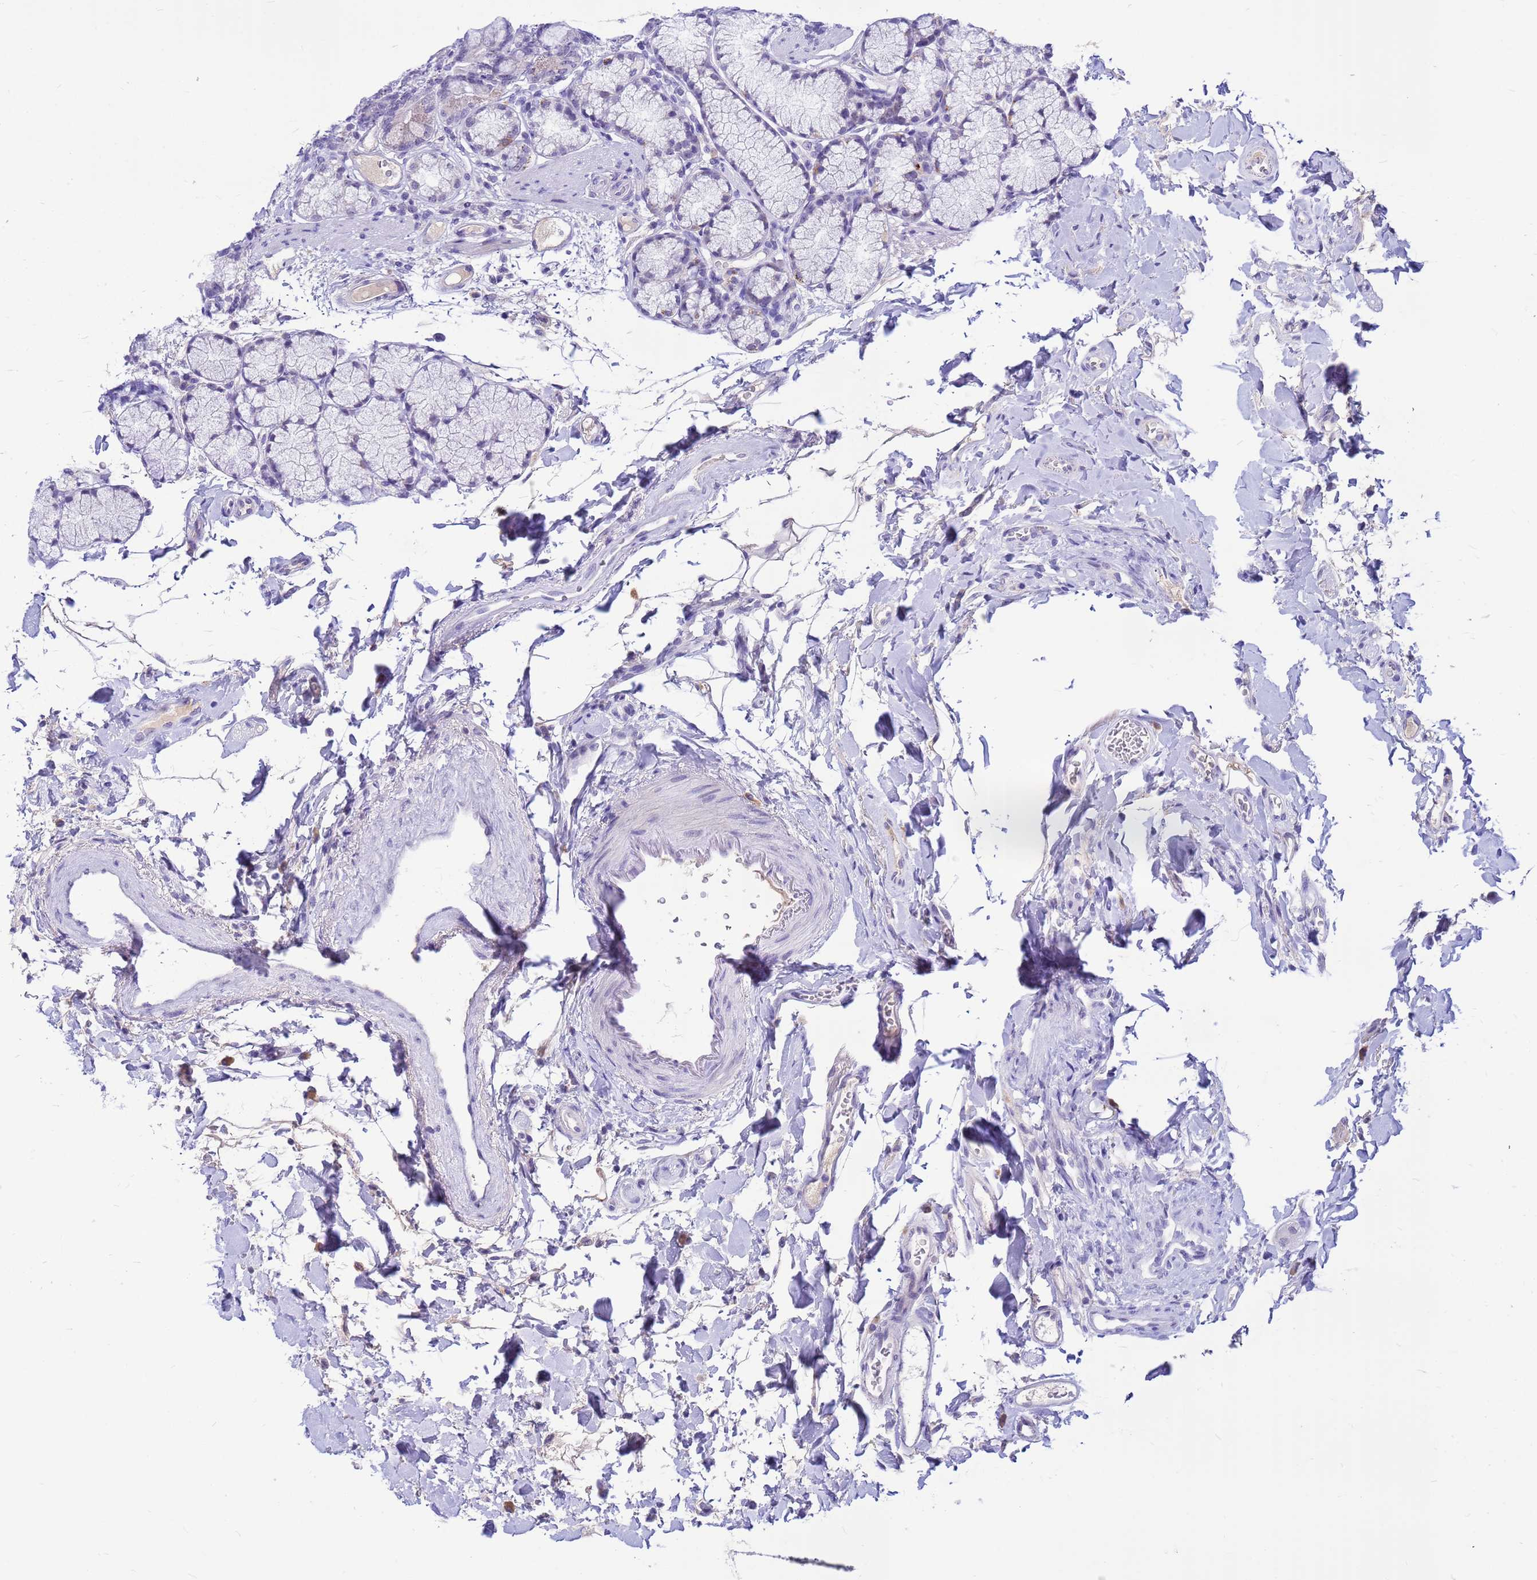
{"staining": {"intensity": "weak", "quantity": "<25%", "location": "cytoplasmic/membranous"}, "tissue": "duodenum", "cell_type": "Glandular cells", "image_type": "normal", "snomed": [{"axis": "morphology", "description": "Normal tissue, NOS"}, {"axis": "topography", "description": "Duodenum"}], "caption": "Glandular cells show no significant staining in benign duodenum. (IHC, brightfield microscopy, high magnification).", "gene": "DMRTC2", "patient": {"sex": "female", "age": 67}}